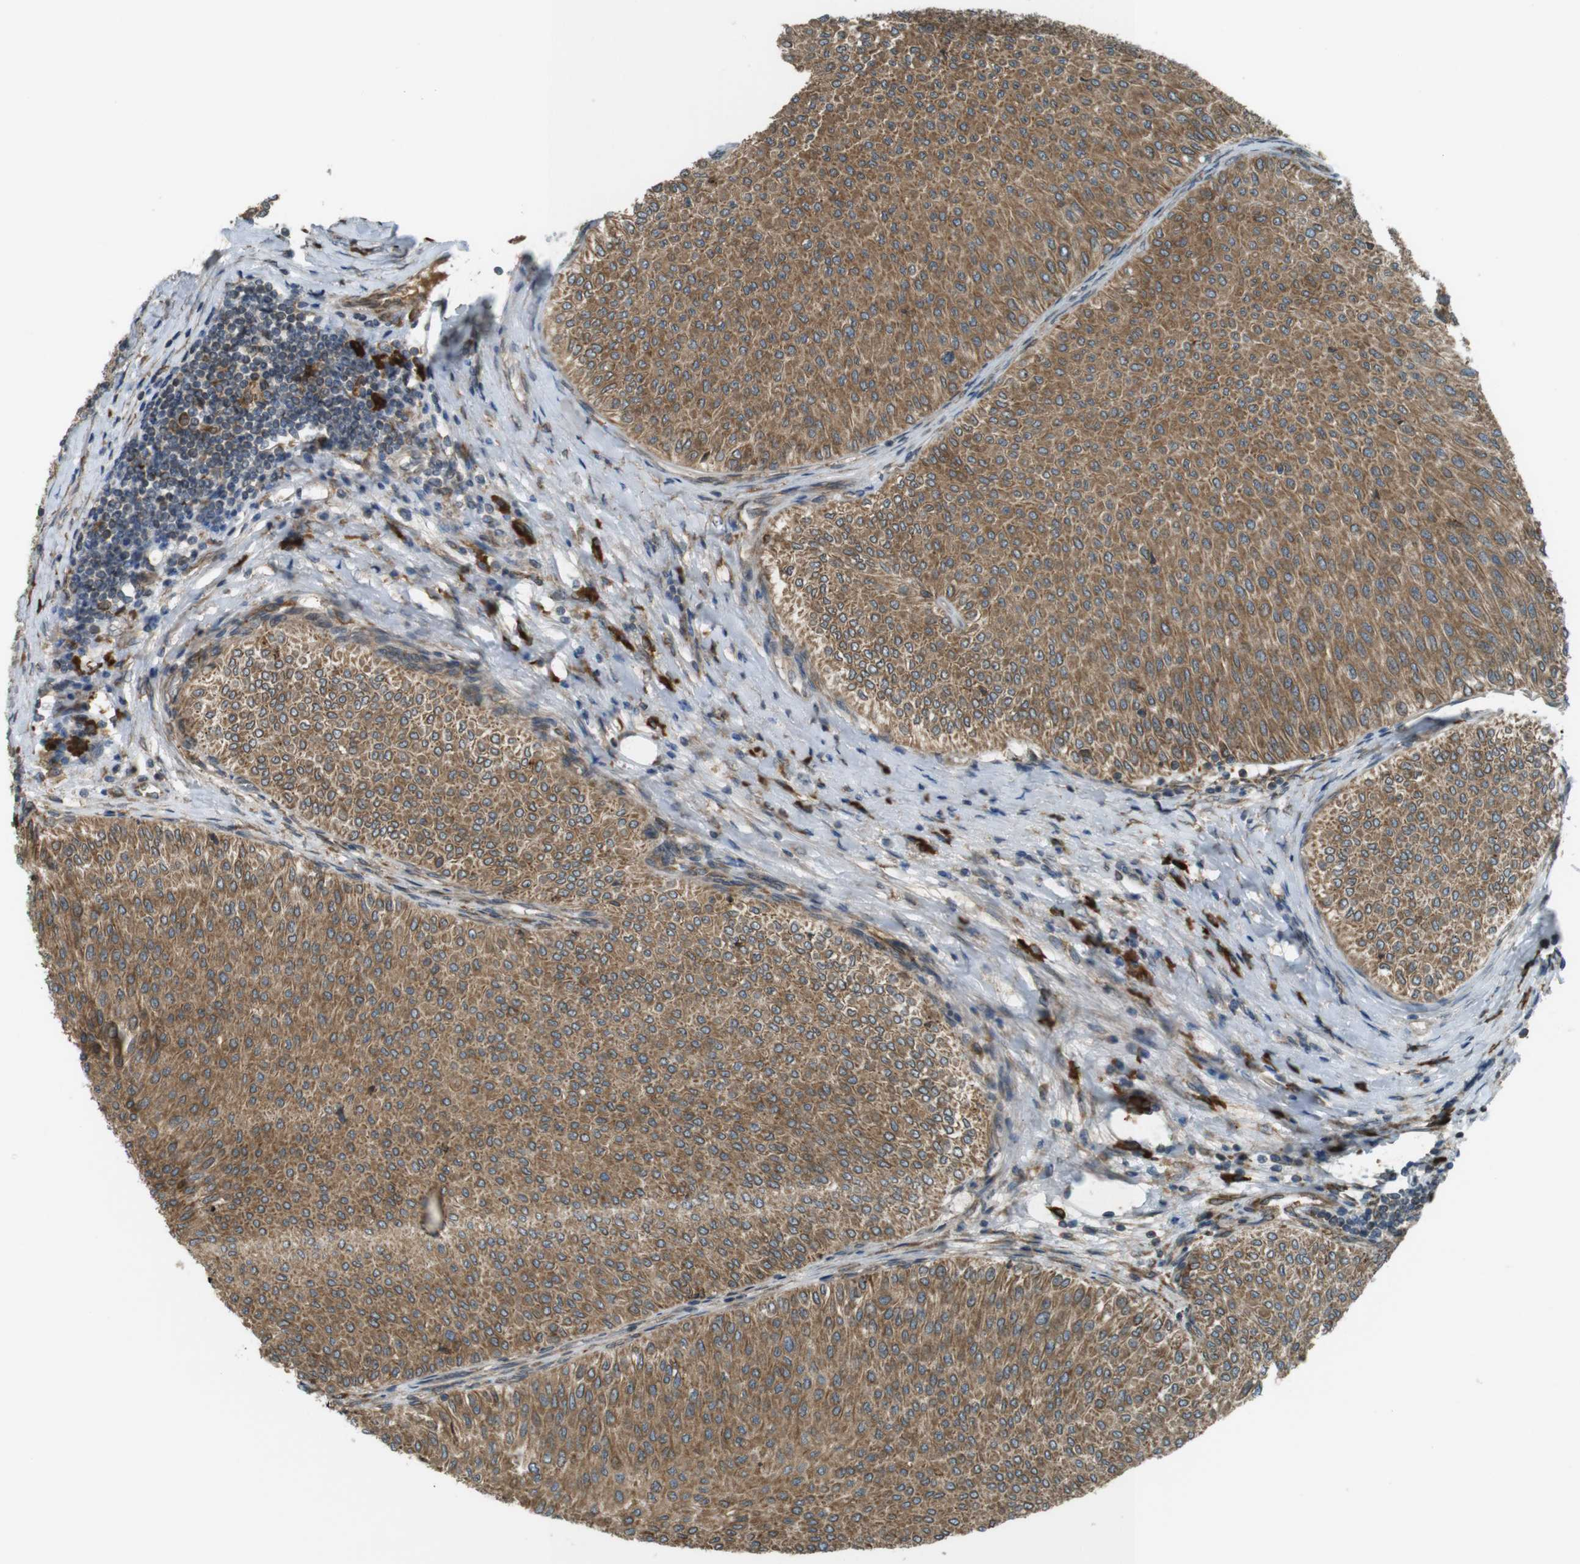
{"staining": {"intensity": "moderate", "quantity": ">75%", "location": "cytoplasmic/membranous"}, "tissue": "urothelial cancer", "cell_type": "Tumor cells", "image_type": "cancer", "snomed": [{"axis": "morphology", "description": "Urothelial carcinoma, Low grade"}, {"axis": "topography", "description": "Urinary bladder"}], "caption": "Human urothelial cancer stained for a protein (brown) shows moderate cytoplasmic/membranous positive staining in about >75% of tumor cells.", "gene": "TMED4", "patient": {"sex": "male", "age": 78}}